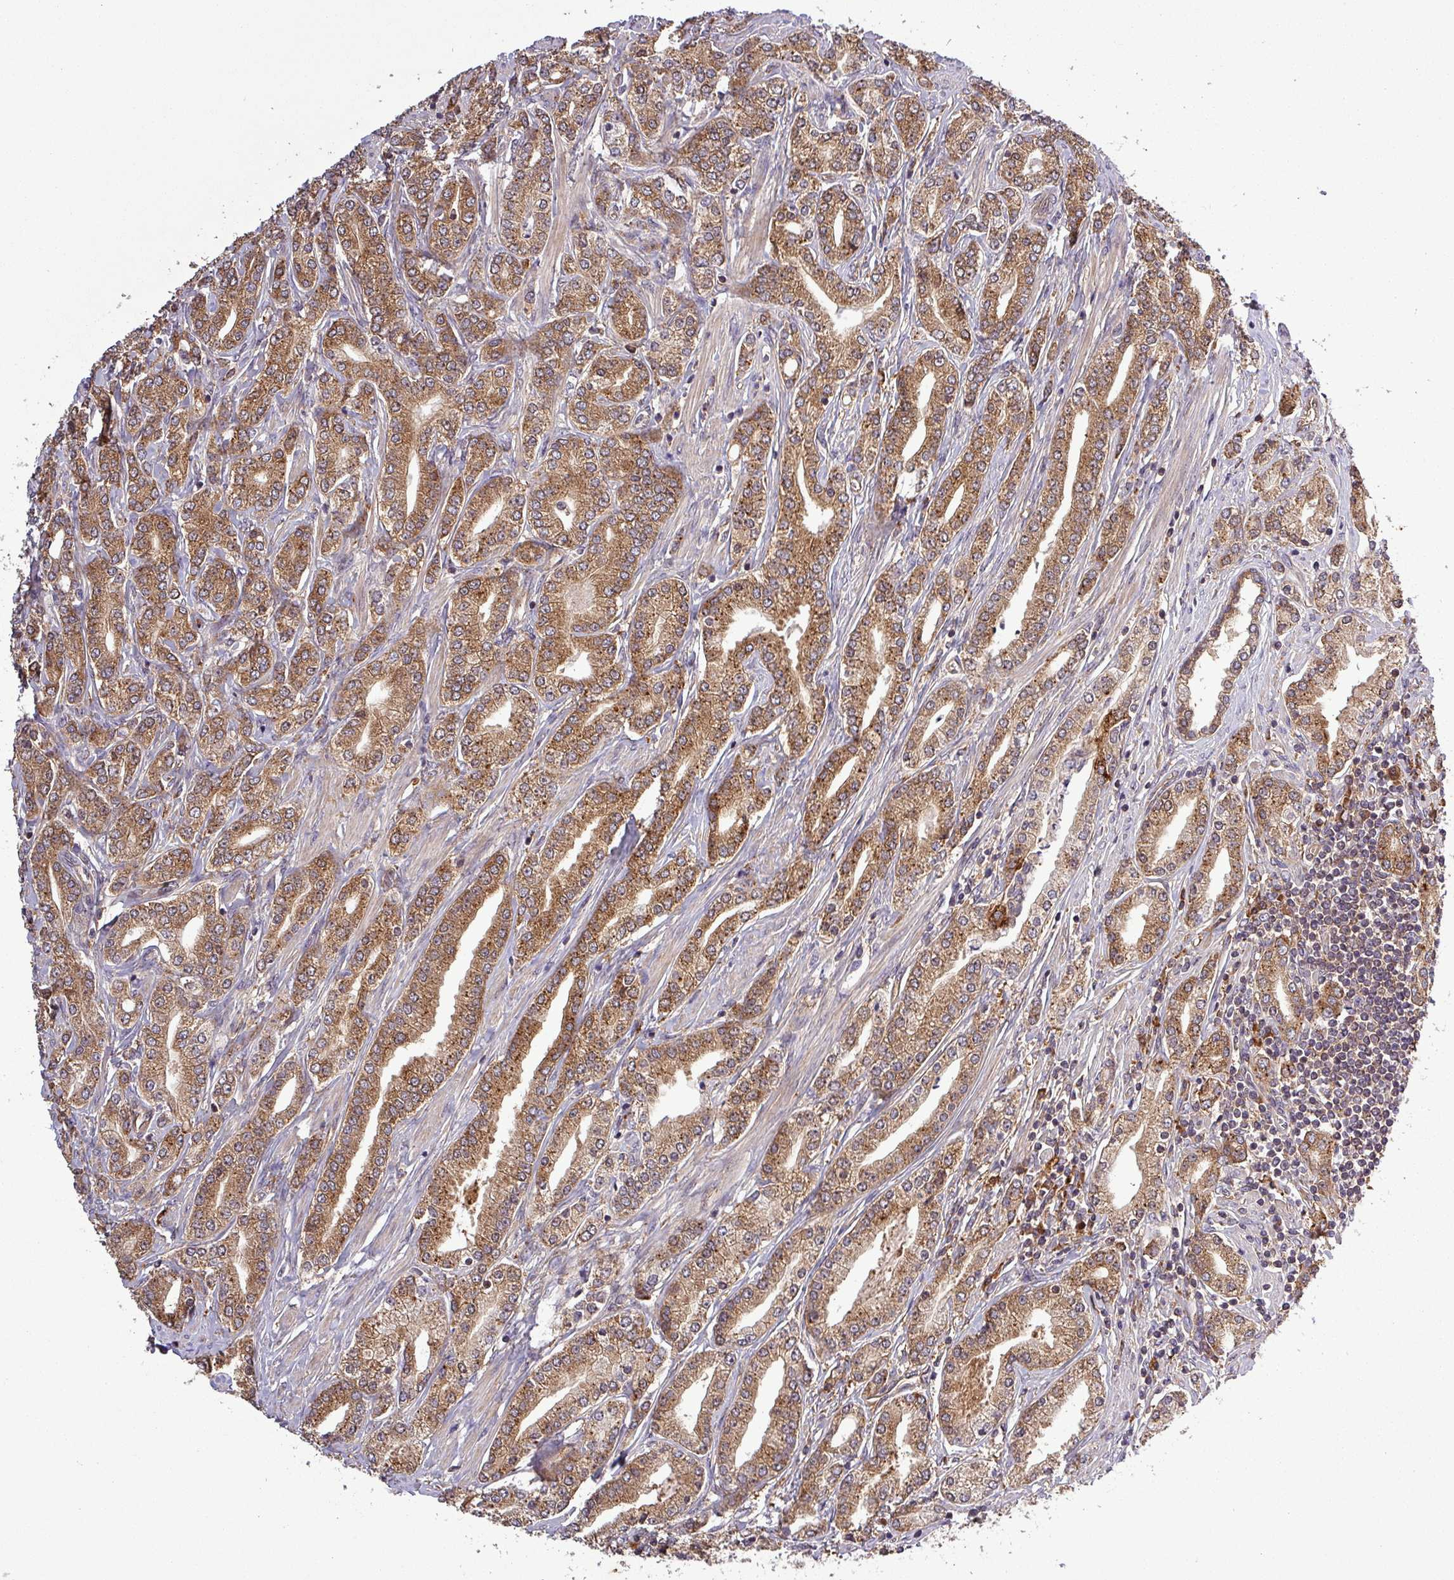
{"staining": {"intensity": "moderate", "quantity": ">75%", "location": "cytoplasmic/membranous"}, "tissue": "prostate cancer", "cell_type": "Tumor cells", "image_type": "cancer", "snomed": [{"axis": "morphology", "description": "Adenocarcinoma, High grade"}, {"axis": "topography", "description": "Prostate"}], "caption": "Immunohistochemistry histopathology image of neoplastic tissue: human prostate cancer (high-grade adenocarcinoma) stained using immunohistochemistry reveals medium levels of moderate protein expression localized specifically in the cytoplasmic/membranous of tumor cells, appearing as a cytoplasmic/membranous brown color.", "gene": "SIRPB2", "patient": {"sex": "male", "age": 66}}